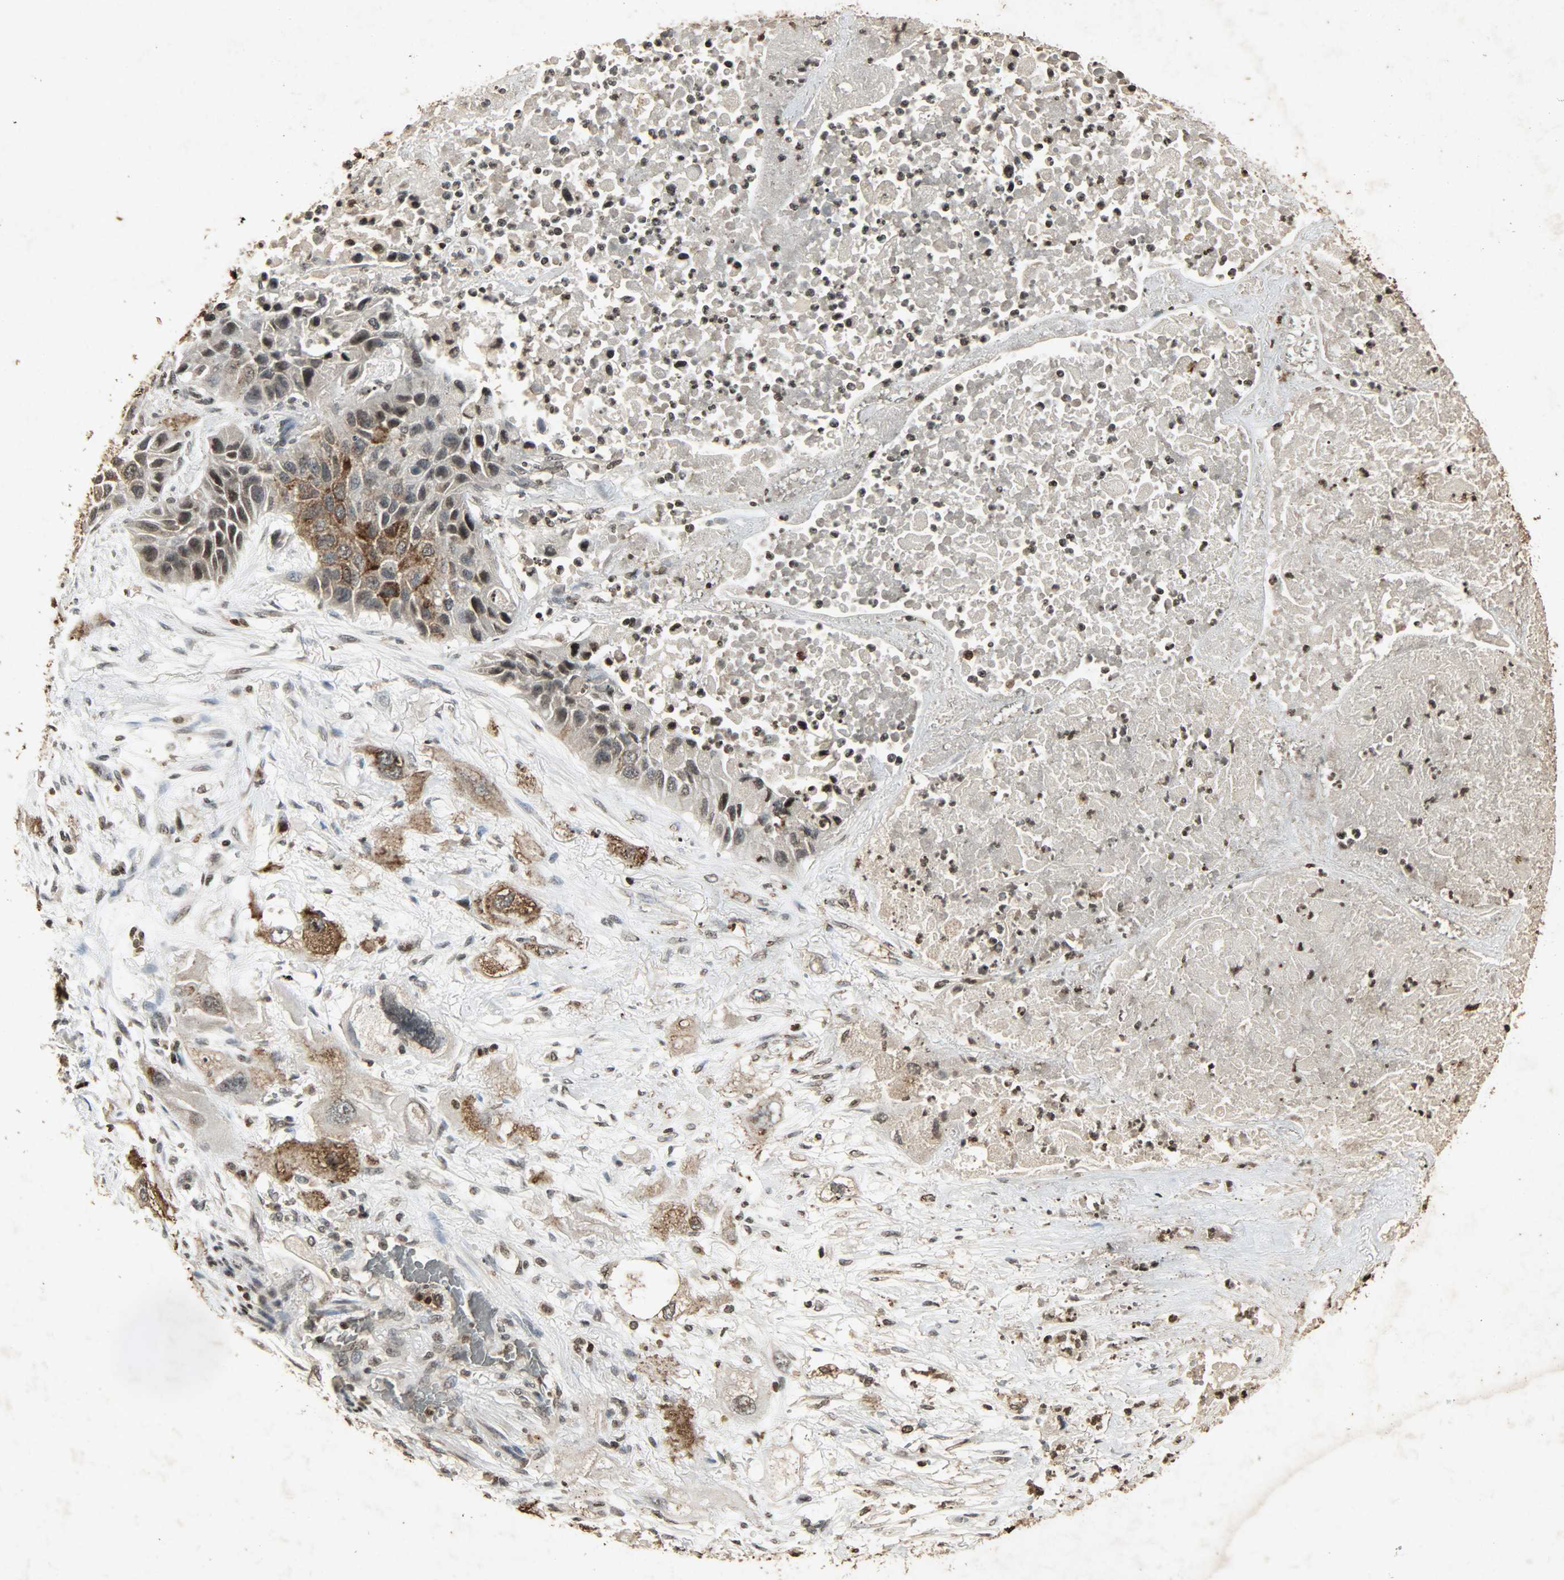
{"staining": {"intensity": "moderate", "quantity": "25%-75%", "location": "cytoplasmic/membranous,nuclear"}, "tissue": "lung cancer", "cell_type": "Tumor cells", "image_type": "cancer", "snomed": [{"axis": "morphology", "description": "Squamous cell carcinoma, NOS"}, {"axis": "topography", "description": "Lung"}], "caption": "IHC (DAB (3,3'-diaminobenzidine)) staining of human squamous cell carcinoma (lung) exhibits moderate cytoplasmic/membranous and nuclear protein expression in about 25%-75% of tumor cells. The staining is performed using DAB brown chromogen to label protein expression. The nuclei are counter-stained blue using hematoxylin.", "gene": "PPP3R1", "patient": {"sex": "female", "age": 76}}